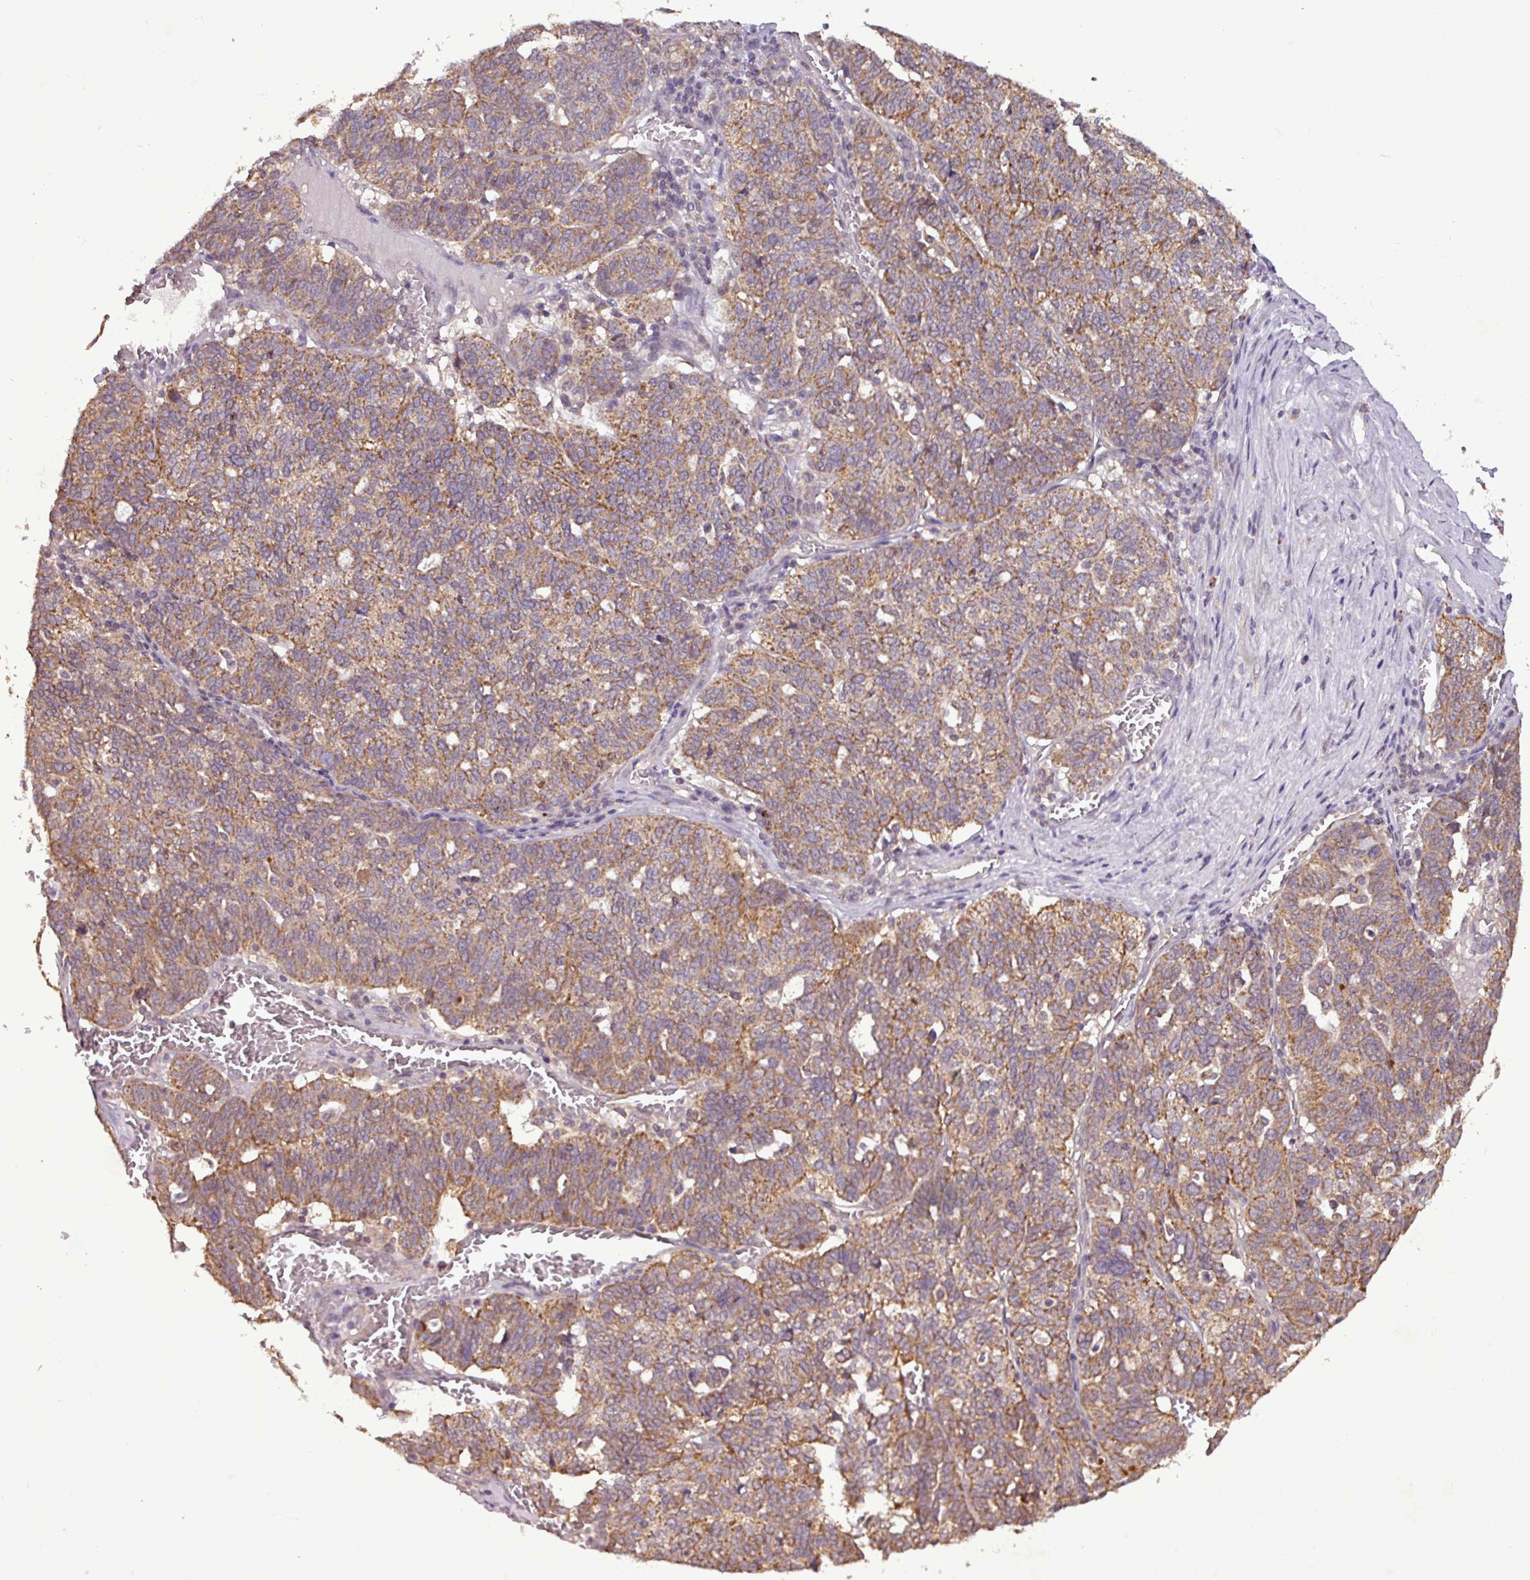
{"staining": {"intensity": "moderate", "quantity": ">75%", "location": "cytoplasmic/membranous"}, "tissue": "ovarian cancer", "cell_type": "Tumor cells", "image_type": "cancer", "snomed": [{"axis": "morphology", "description": "Cystadenocarcinoma, serous, NOS"}, {"axis": "topography", "description": "Ovary"}], "caption": "Immunohistochemical staining of human serous cystadenocarcinoma (ovarian) exhibits medium levels of moderate cytoplasmic/membranous staining in approximately >75% of tumor cells.", "gene": "MCTP2", "patient": {"sex": "female", "age": 59}}